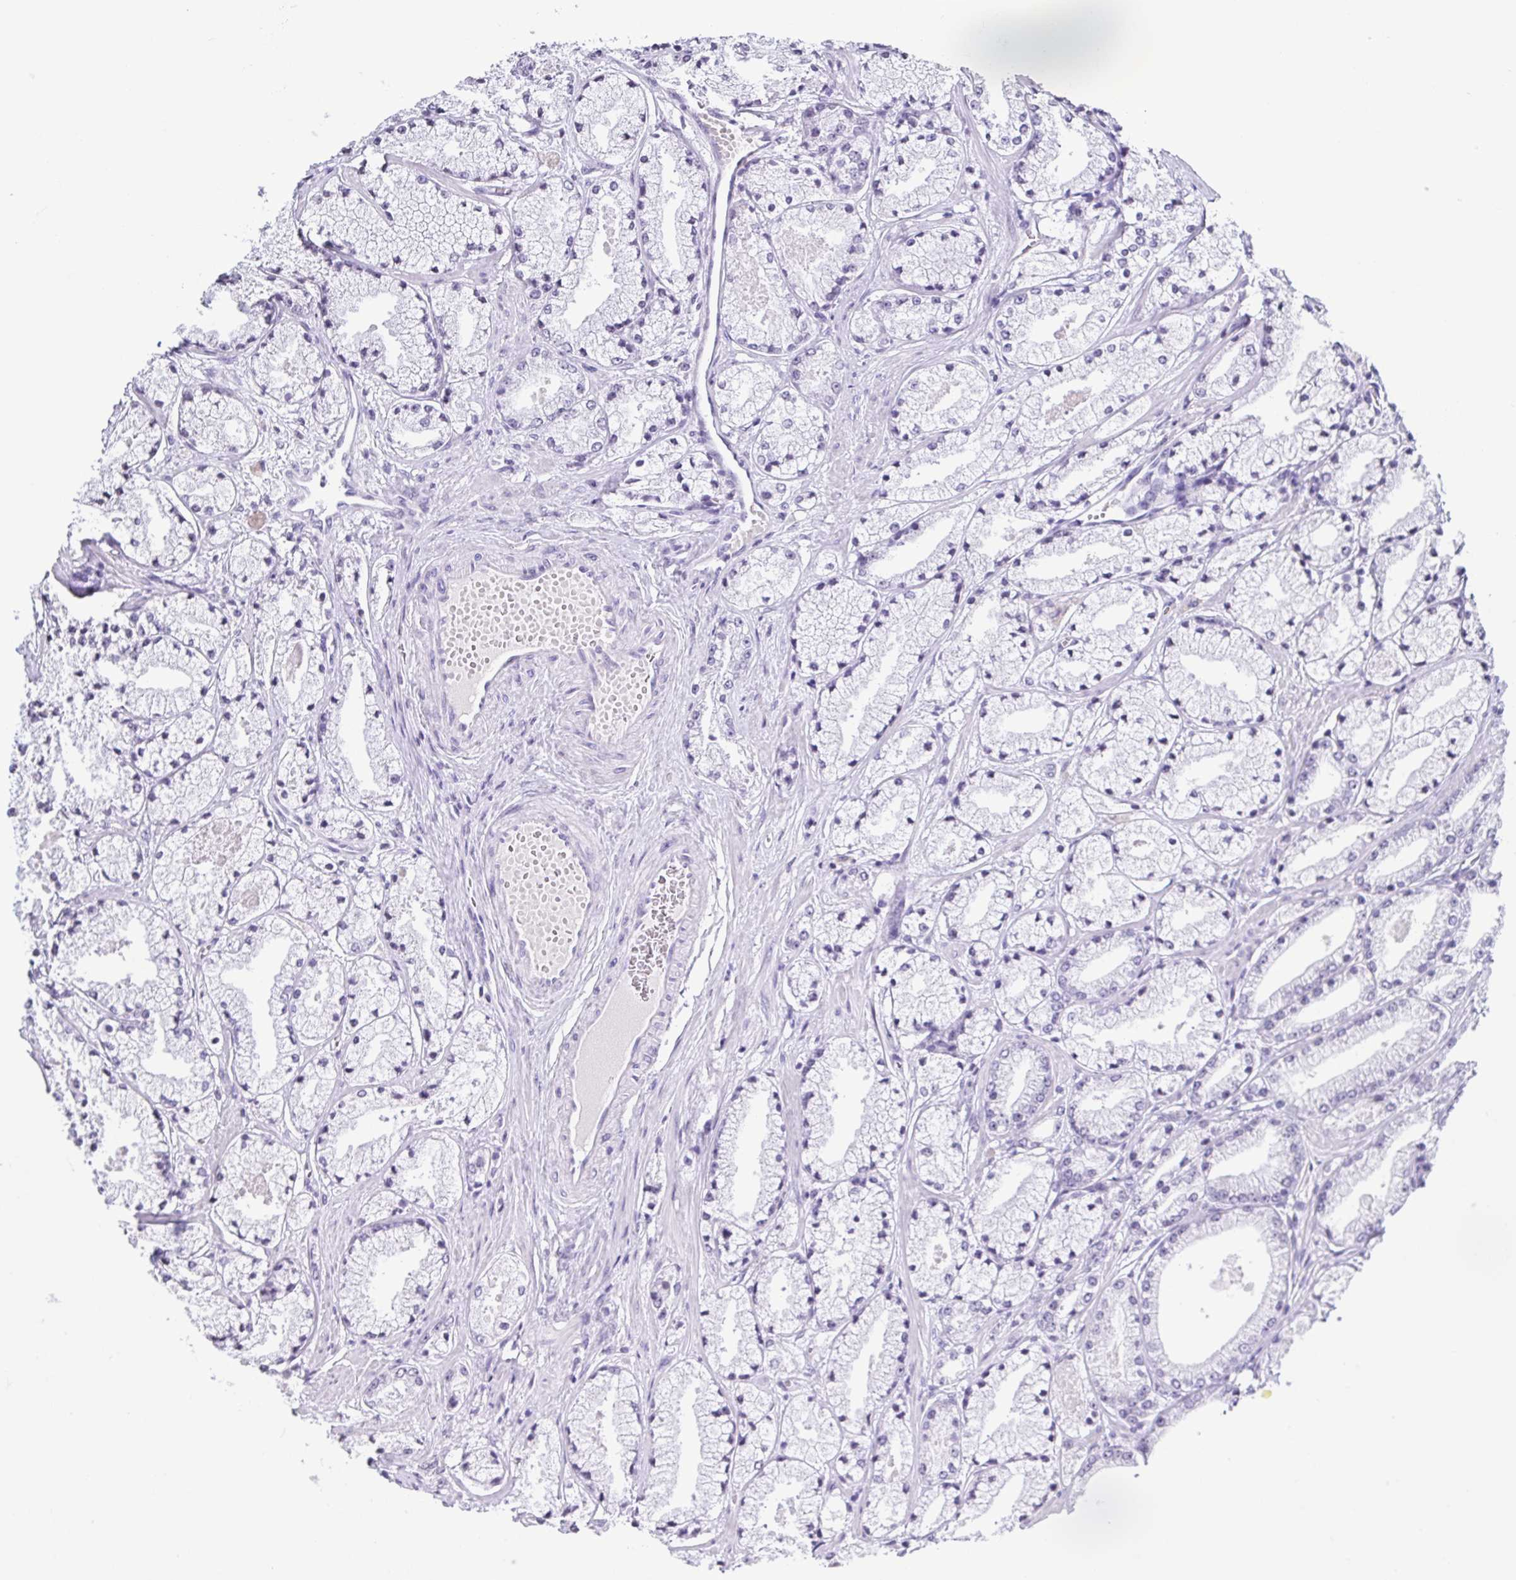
{"staining": {"intensity": "negative", "quantity": "none", "location": "none"}, "tissue": "prostate cancer", "cell_type": "Tumor cells", "image_type": "cancer", "snomed": [{"axis": "morphology", "description": "Adenocarcinoma, High grade"}, {"axis": "topography", "description": "Prostate"}], "caption": "Immunohistochemistry micrograph of neoplastic tissue: human prostate cancer stained with DAB shows no significant protein staining in tumor cells.", "gene": "VCY1B", "patient": {"sex": "male", "age": 63}}